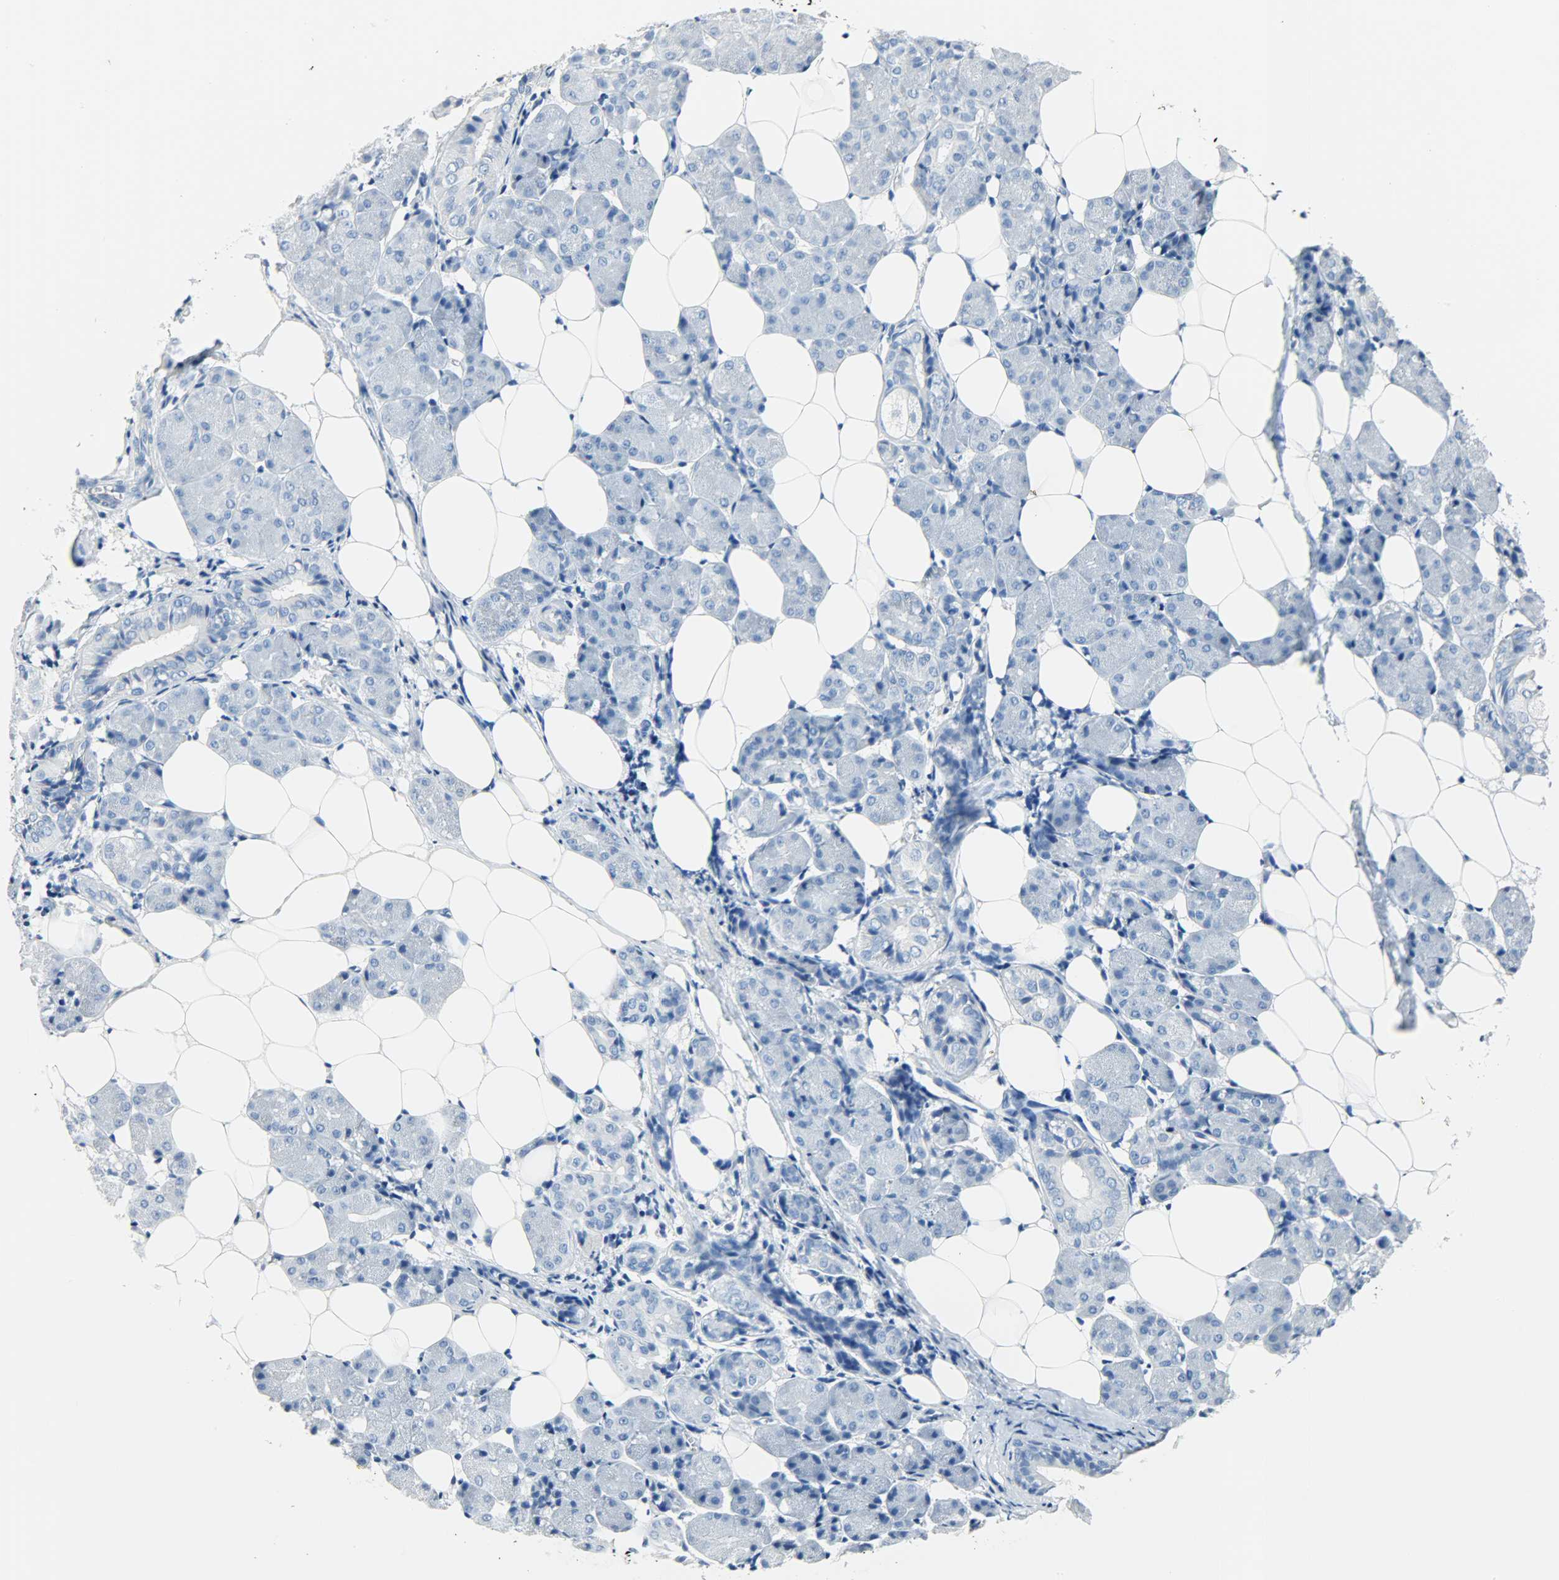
{"staining": {"intensity": "negative", "quantity": "none", "location": "none"}, "tissue": "salivary gland", "cell_type": "Glandular cells", "image_type": "normal", "snomed": [{"axis": "morphology", "description": "Normal tissue, NOS"}, {"axis": "morphology", "description": "Adenoma, NOS"}, {"axis": "topography", "description": "Salivary gland"}], "caption": "DAB immunohistochemical staining of benign human salivary gland reveals no significant positivity in glandular cells. (Brightfield microscopy of DAB IHC at high magnification).", "gene": "CRP", "patient": {"sex": "female", "age": 32}}